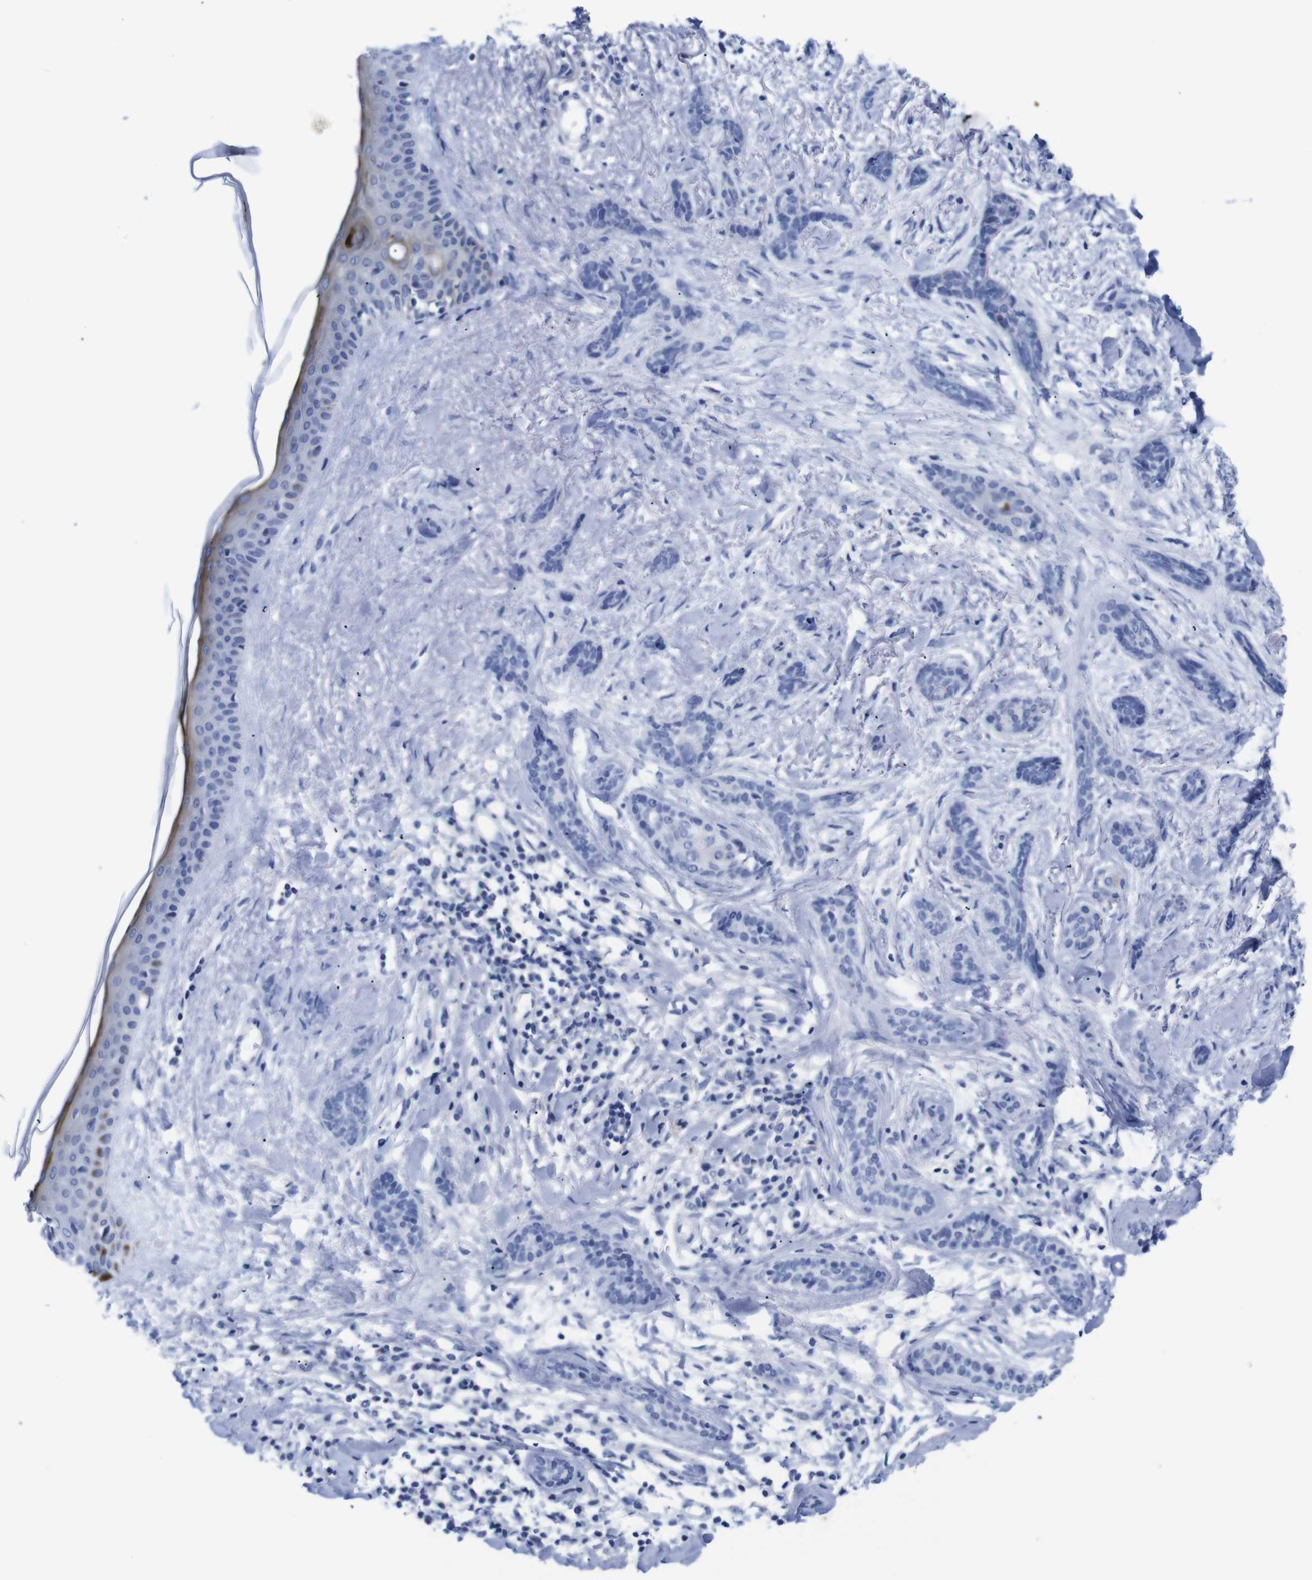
{"staining": {"intensity": "negative", "quantity": "none", "location": "none"}, "tissue": "skin cancer", "cell_type": "Tumor cells", "image_type": "cancer", "snomed": [{"axis": "morphology", "description": "Basal cell carcinoma"}, {"axis": "morphology", "description": "Adnexal tumor, benign"}, {"axis": "topography", "description": "Skin"}], "caption": "This micrograph is of skin cancer (basal cell carcinoma) stained with immunohistochemistry (IHC) to label a protein in brown with the nuclei are counter-stained blue. There is no staining in tumor cells.", "gene": "LRRC55", "patient": {"sex": "female", "age": 42}}